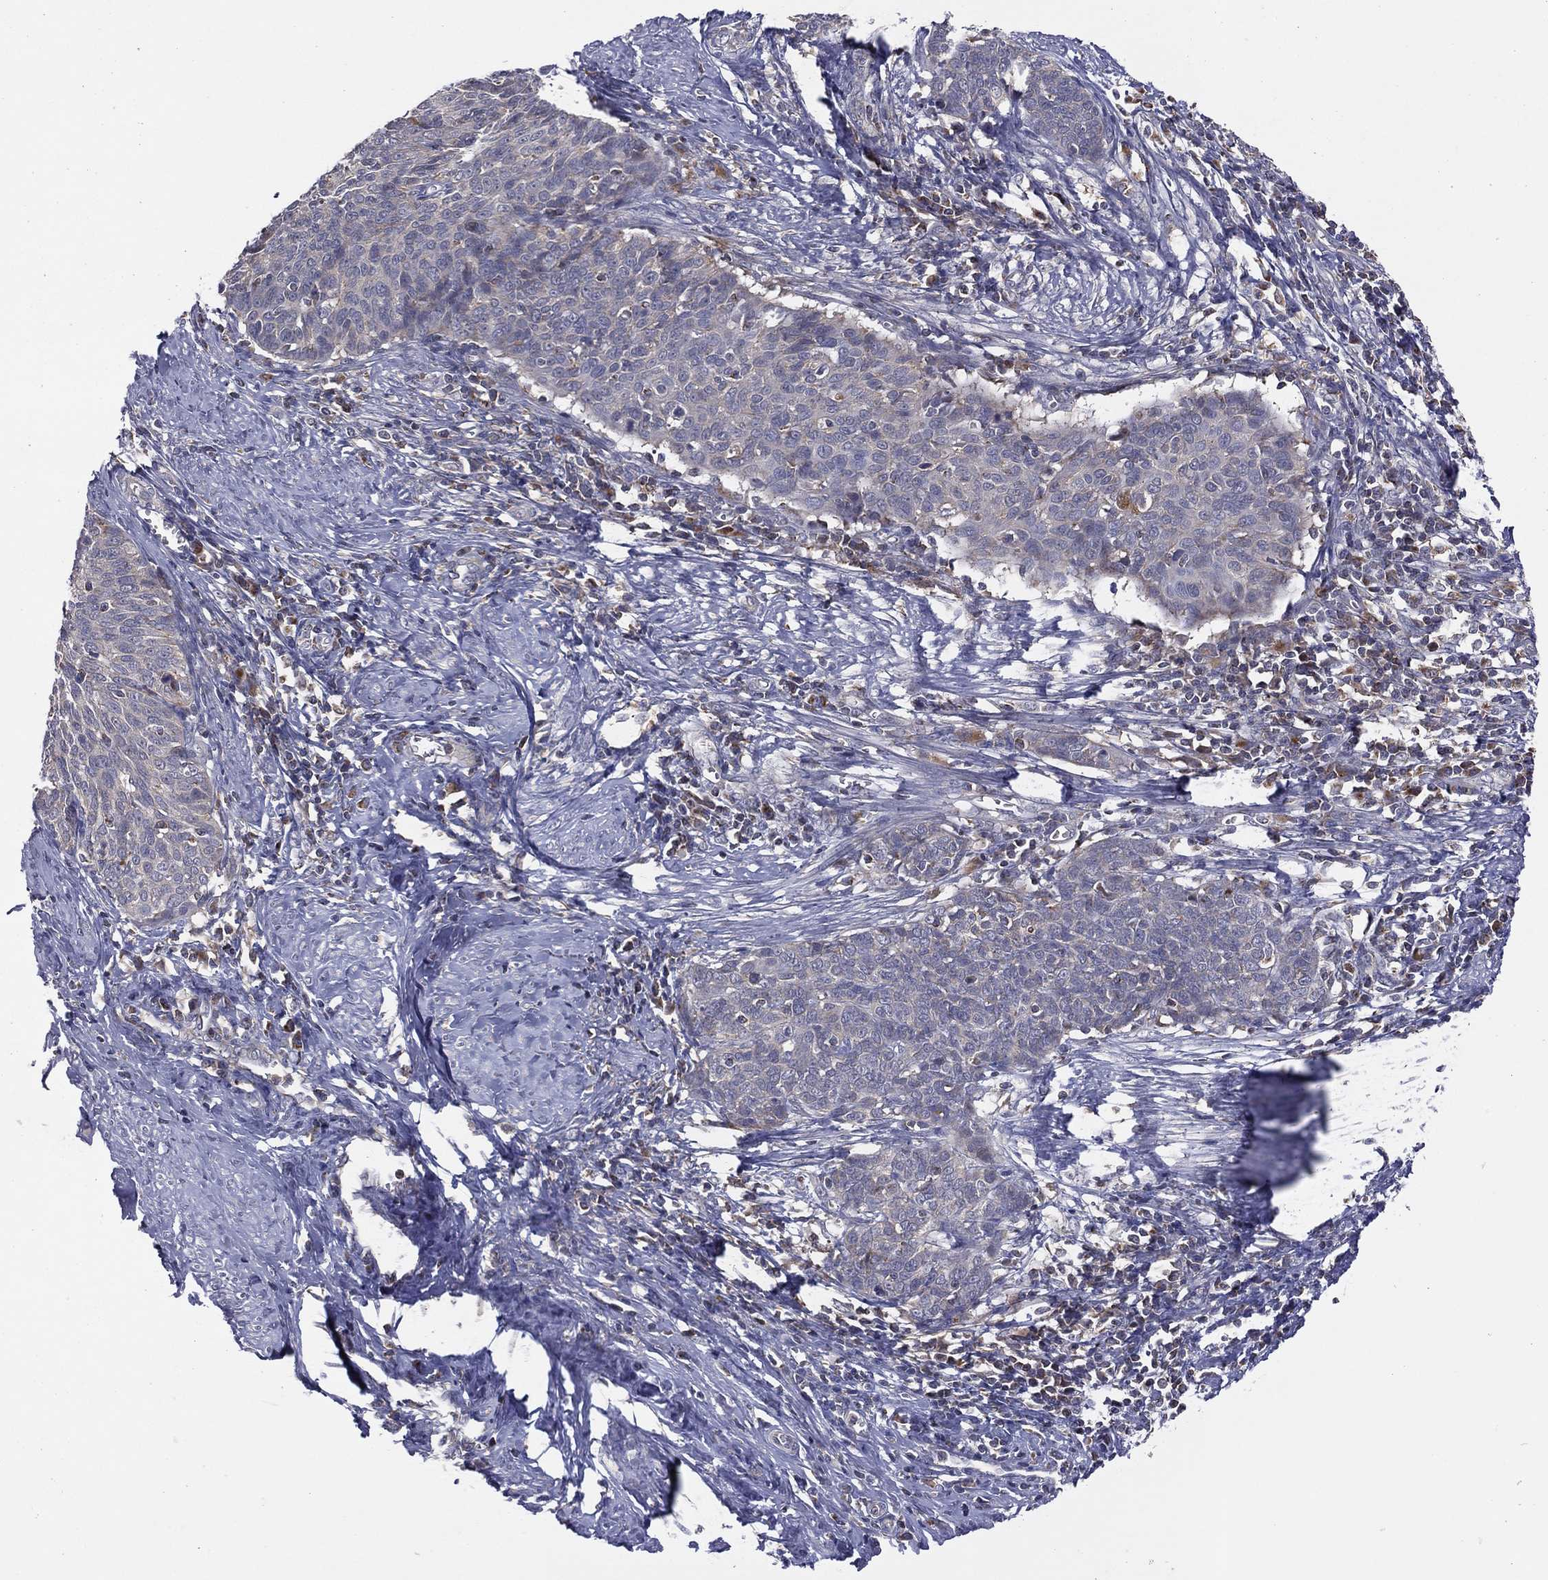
{"staining": {"intensity": "negative", "quantity": "none", "location": "none"}, "tissue": "cervical cancer", "cell_type": "Tumor cells", "image_type": "cancer", "snomed": [{"axis": "morphology", "description": "Normal tissue, NOS"}, {"axis": "morphology", "description": "Squamous cell carcinoma, NOS"}, {"axis": "topography", "description": "Cervix"}], "caption": "This is an immunohistochemistry histopathology image of cervical cancer (squamous cell carcinoma). There is no expression in tumor cells.", "gene": "STARD3", "patient": {"sex": "female", "age": 39}}